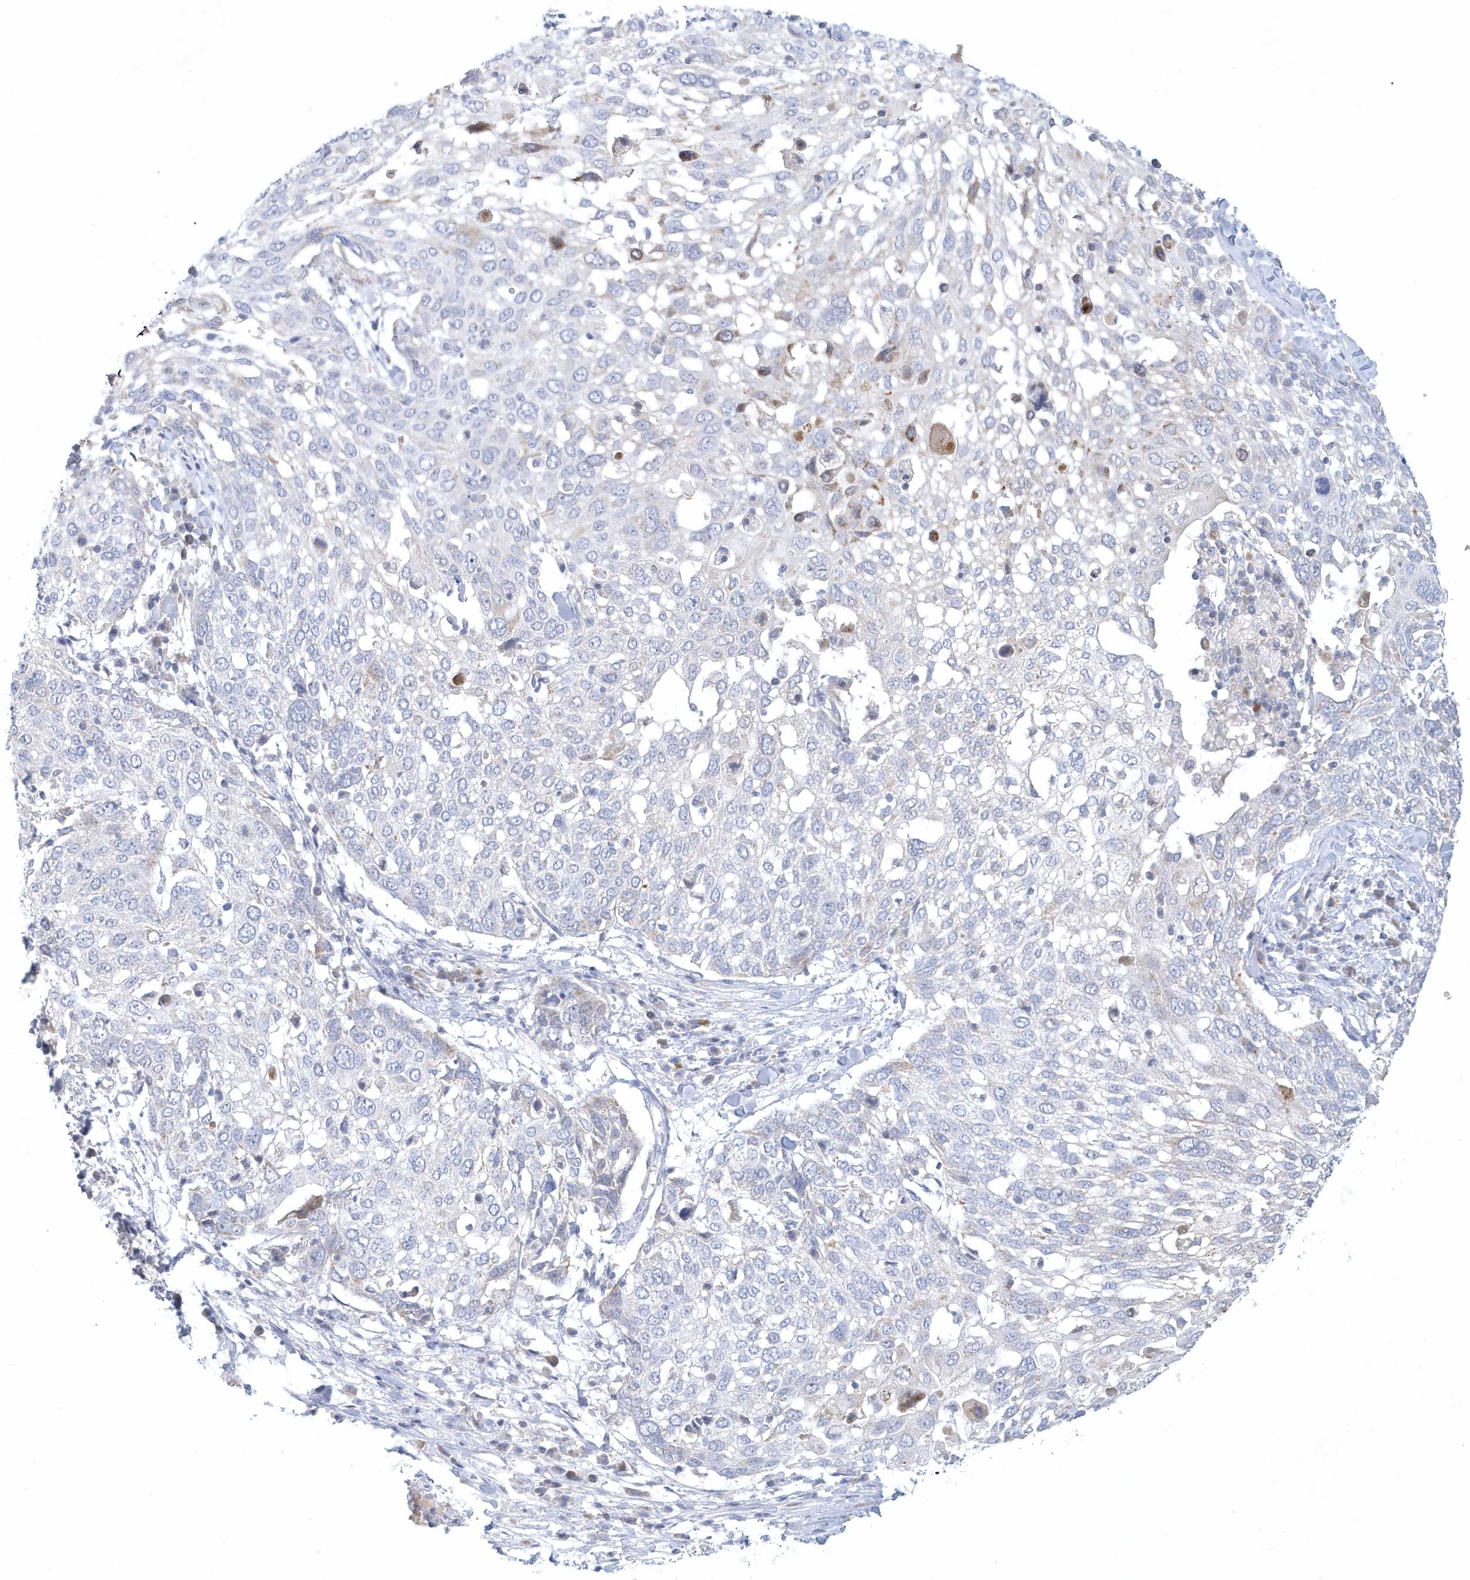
{"staining": {"intensity": "negative", "quantity": "none", "location": "none"}, "tissue": "lung cancer", "cell_type": "Tumor cells", "image_type": "cancer", "snomed": [{"axis": "morphology", "description": "Squamous cell carcinoma, NOS"}, {"axis": "topography", "description": "Lung"}], "caption": "High power microscopy micrograph of an immunohistochemistry histopathology image of squamous cell carcinoma (lung), revealing no significant positivity in tumor cells. The staining is performed using DAB brown chromogen with nuclei counter-stained in using hematoxylin.", "gene": "NIPAL1", "patient": {"sex": "male", "age": 65}}